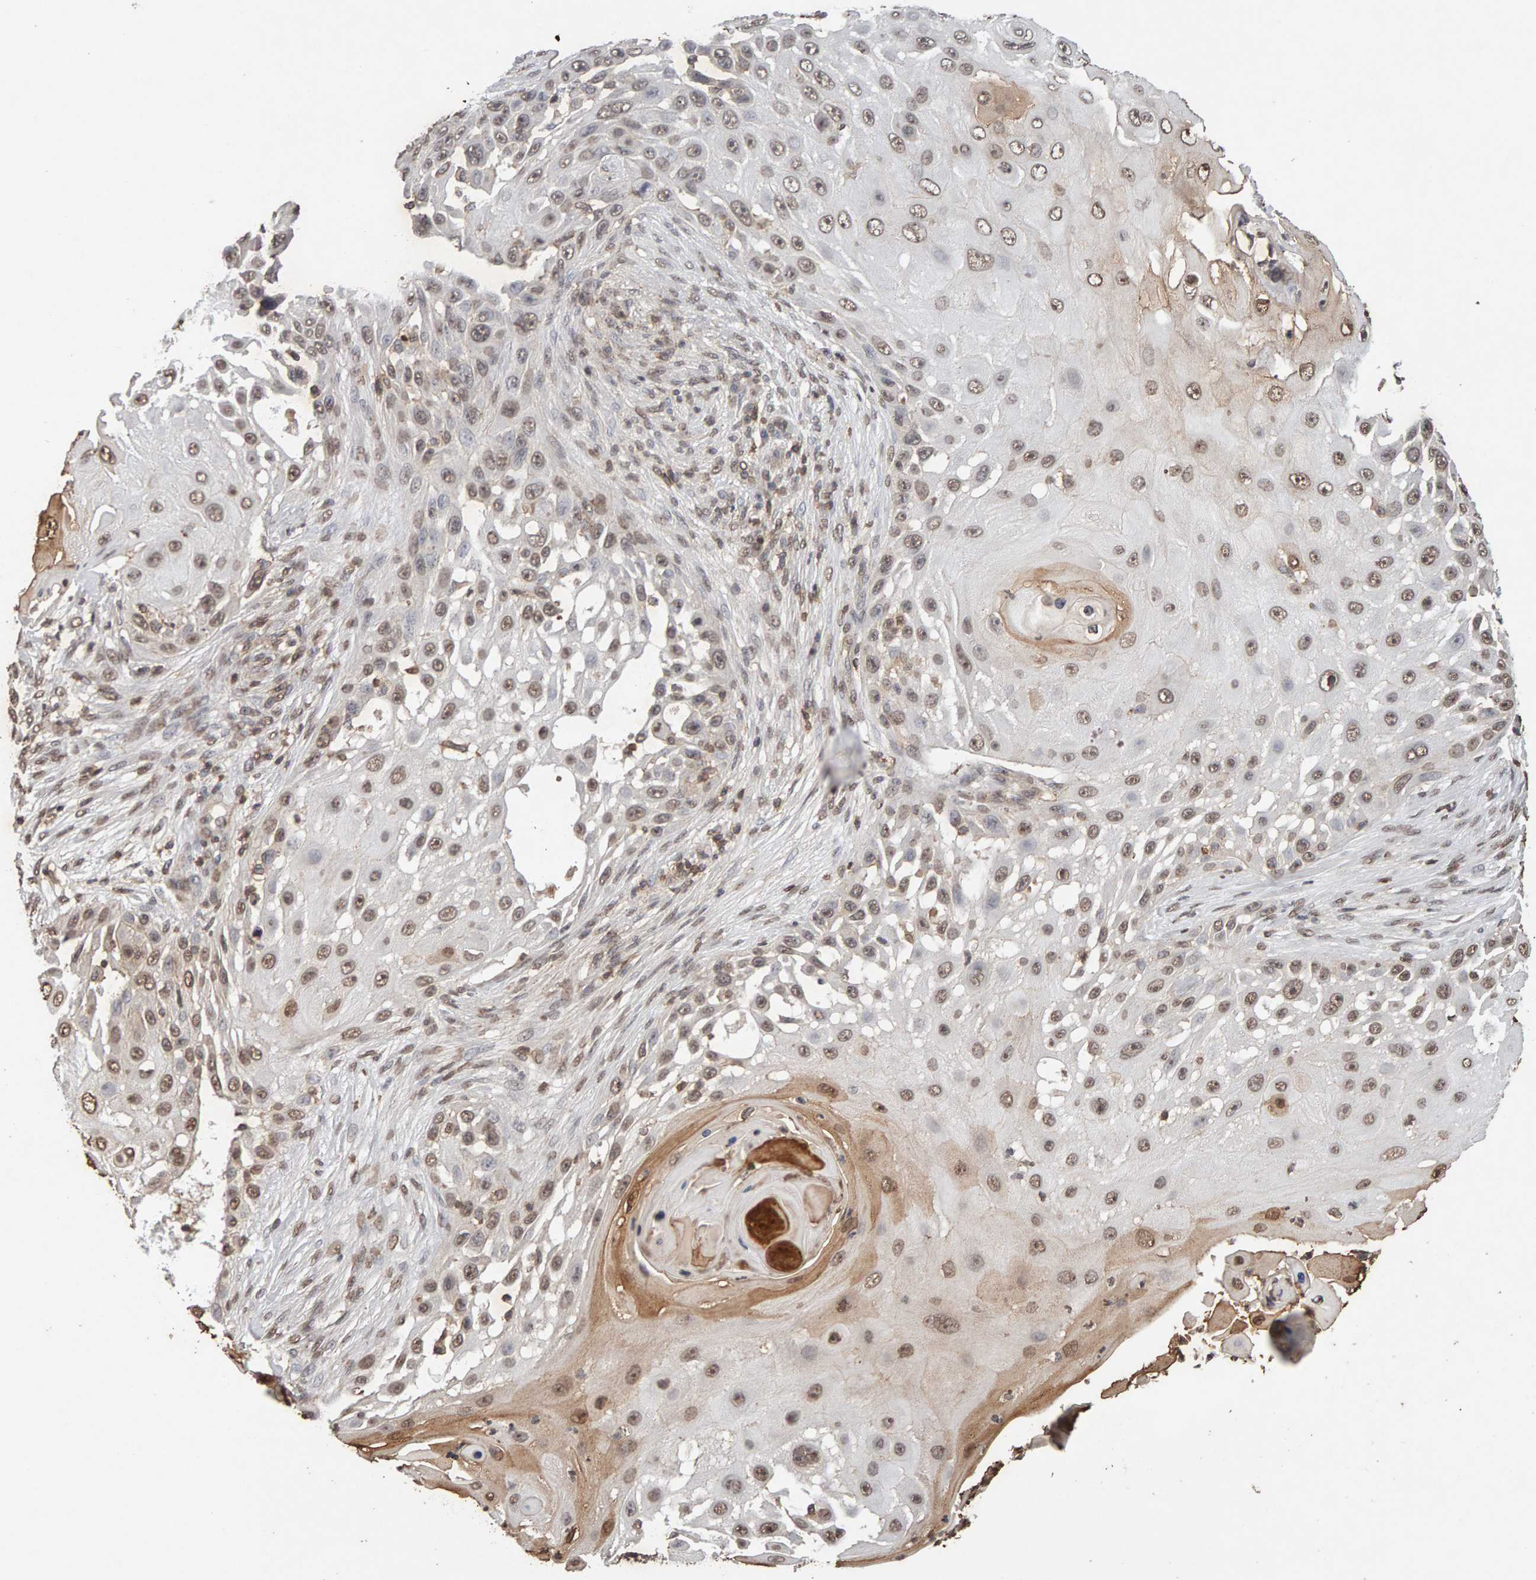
{"staining": {"intensity": "weak", "quantity": ">75%", "location": "nuclear"}, "tissue": "skin cancer", "cell_type": "Tumor cells", "image_type": "cancer", "snomed": [{"axis": "morphology", "description": "Squamous cell carcinoma, NOS"}, {"axis": "topography", "description": "Skin"}], "caption": "Human skin squamous cell carcinoma stained for a protein (brown) shows weak nuclear positive expression in approximately >75% of tumor cells.", "gene": "DNAJB5", "patient": {"sex": "female", "age": 44}}